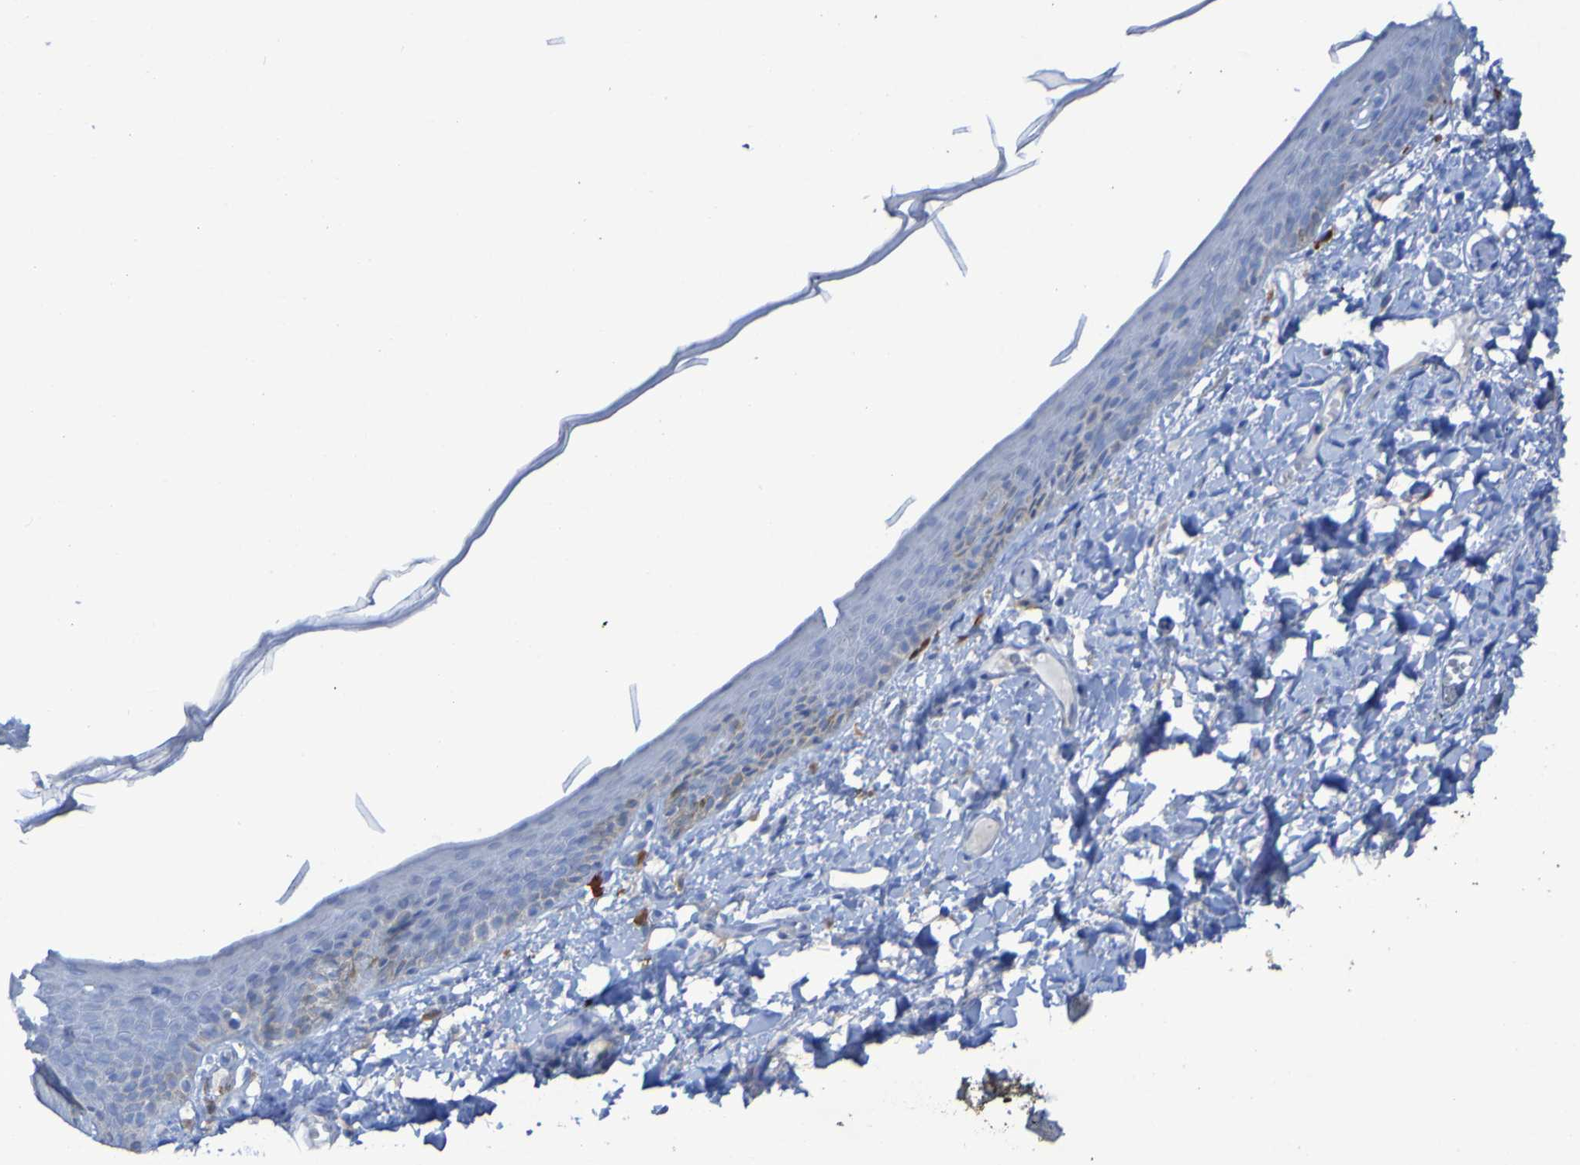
{"staining": {"intensity": "weak", "quantity": "<25%", "location": "cytoplasmic/membranous"}, "tissue": "skin", "cell_type": "Epidermal cells", "image_type": "normal", "snomed": [{"axis": "morphology", "description": "Normal tissue, NOS"}, {"axis": "topography", "description": "Vulva"}], "caption": "High magnification brightfield microscopy of benign skin stained with DAB (3,3'-diaminobenzidine) (brown) and counterstained with hematoxylin (blue): epidermal cells show no significant staining. (DAB IHC with hematoxylin counter stain).", "gene": "MPPE1", "patient": {"sex": "female", "age": 54}}